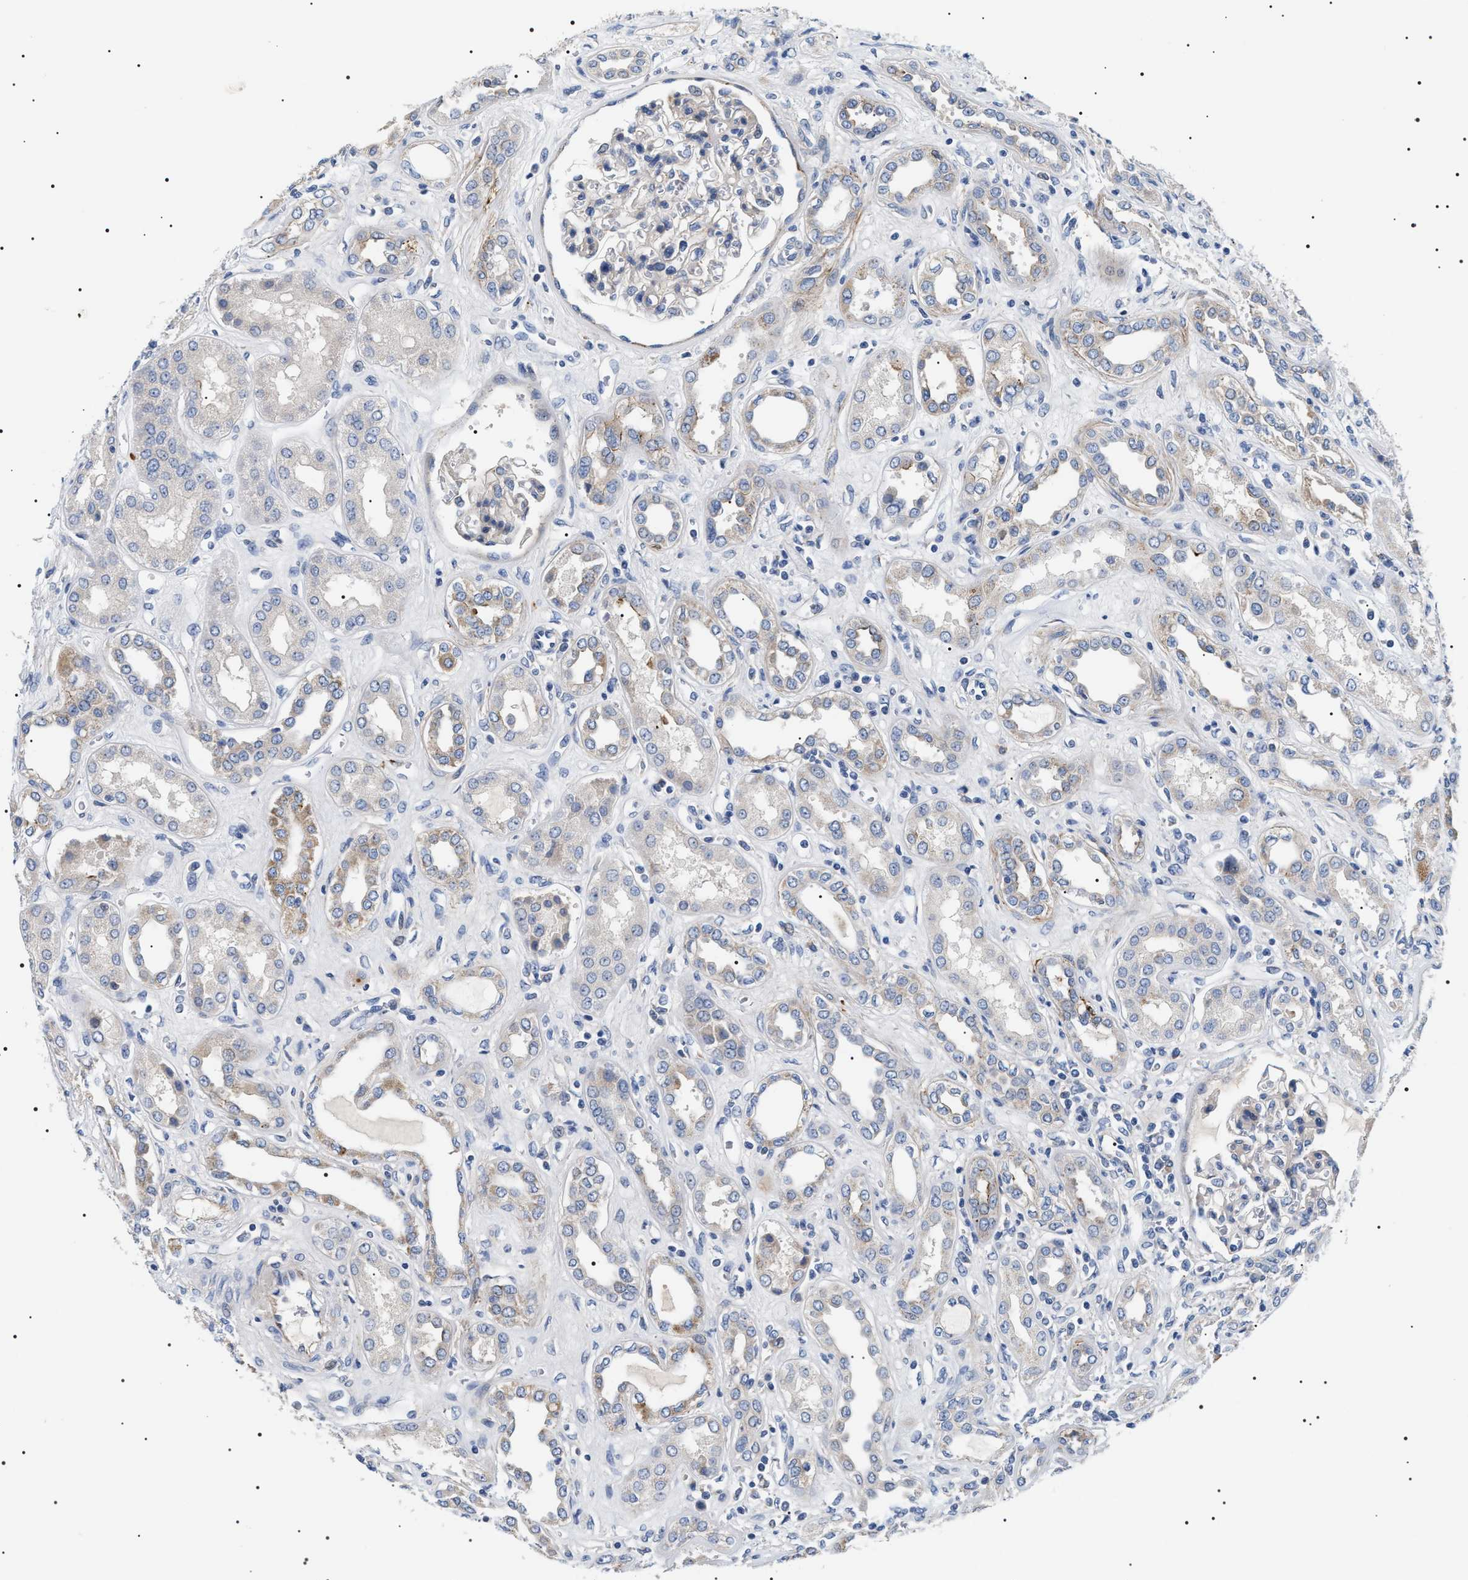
{"staining": {"intensity": "weak", "quantity": "25%-75%", "location": "cytoplasmic/membranous"}, "tissue": "kidney", "cell_type": "Cells in glomeruli", "image_type": "normal", "snomed": [{"axis": "morphology", "description": "Normal tissue, NOS"}, {"axis": "topography", "description": "Kidney"}], "caption": "Weak cytoplasmic/membranous positivity for a protein is seen in approximately 25%-75% of cells in glomeruli of normal kidney using IHC.", "gene": "TMEM222", "patient": {"sex": "male", "age": 59}}